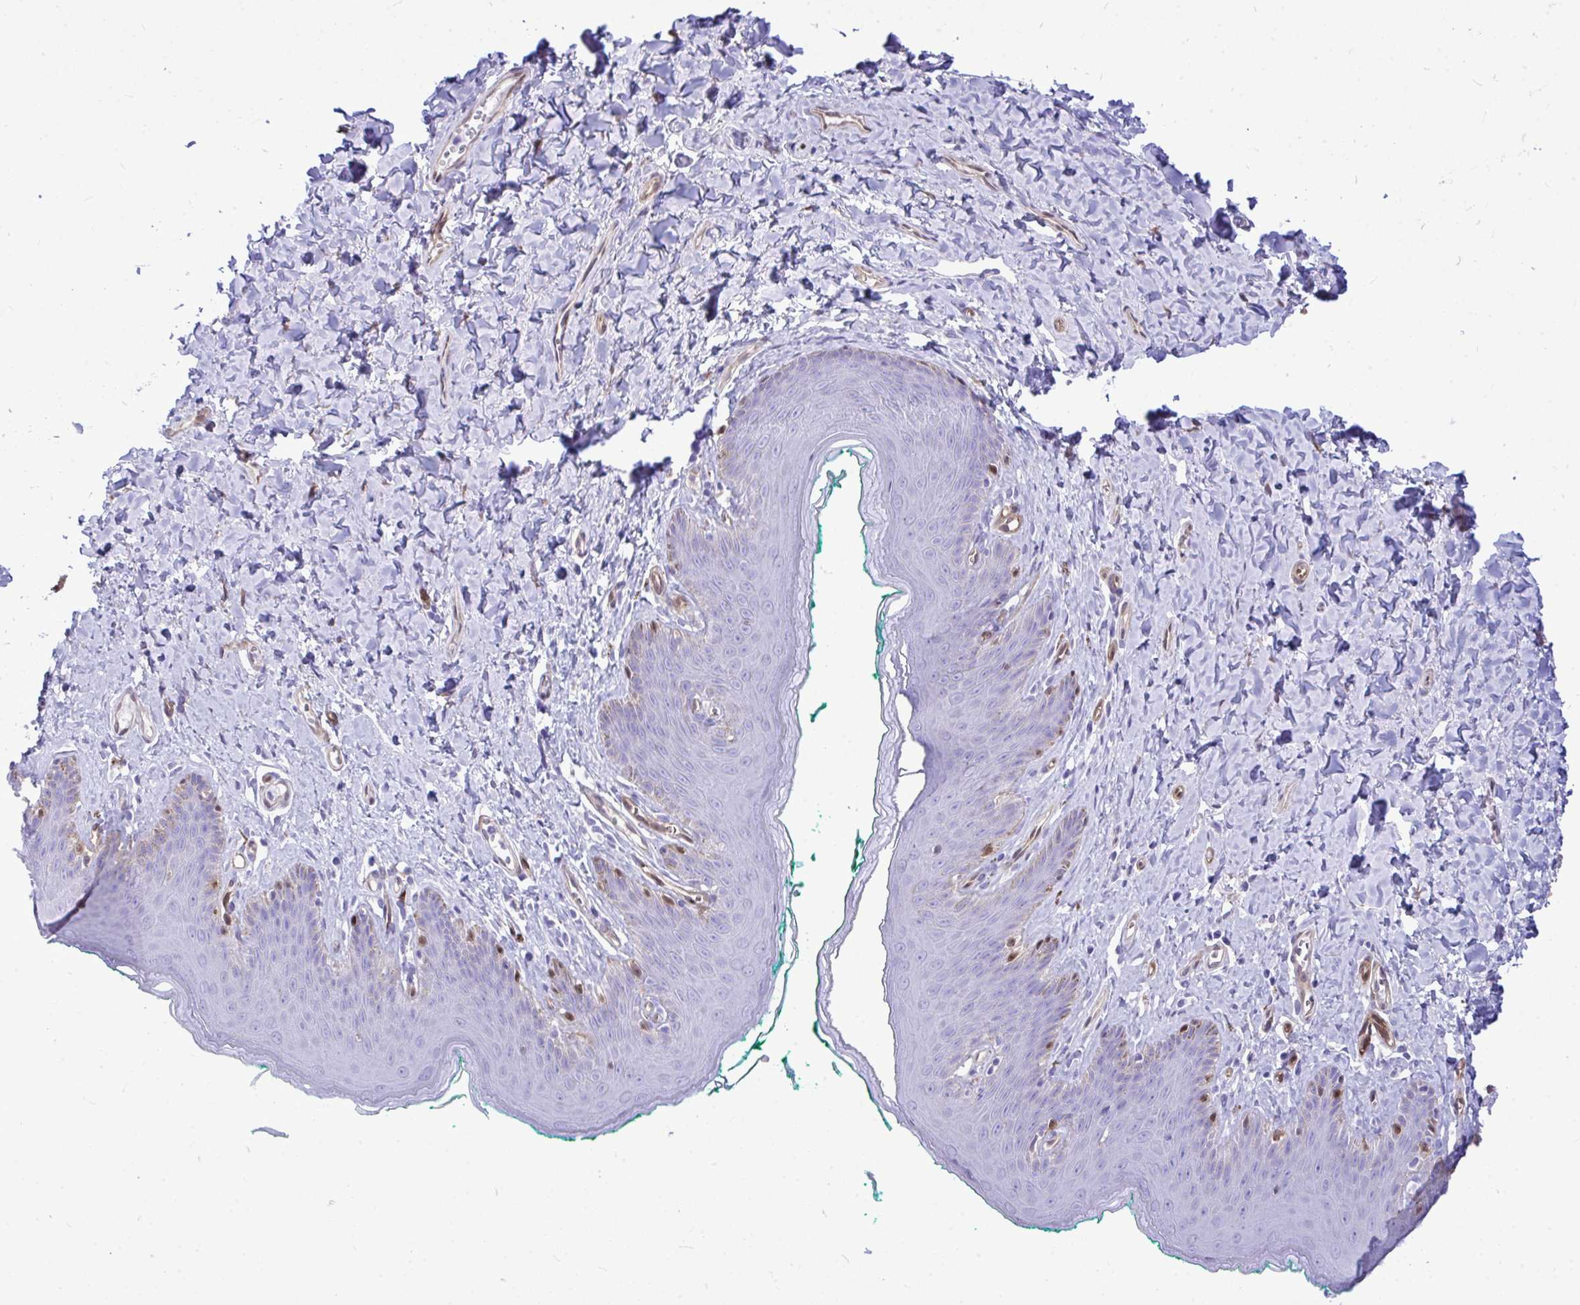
{"staining": {"intensity": "negative", "quantity": "none", "location": "none"}, "tissue": "skin", "cell_type": "Epidermal cells", "image_type": "normal", "snomed": [{"axis": "morphology", "description": "Normal tissue, NOS"}, {"axis": "topography", "description": "Vulva"}, {"axis": "topography", "description": "Peripheral nerve tissue"}], "caption": "High power microscopy photomicrograph of an IHC histopathology image of unremarkable skin, revealing no significant positivity in epidermal cells.", "gene": "LIMS2", "patient": {"sex": "female", "age": 66}}